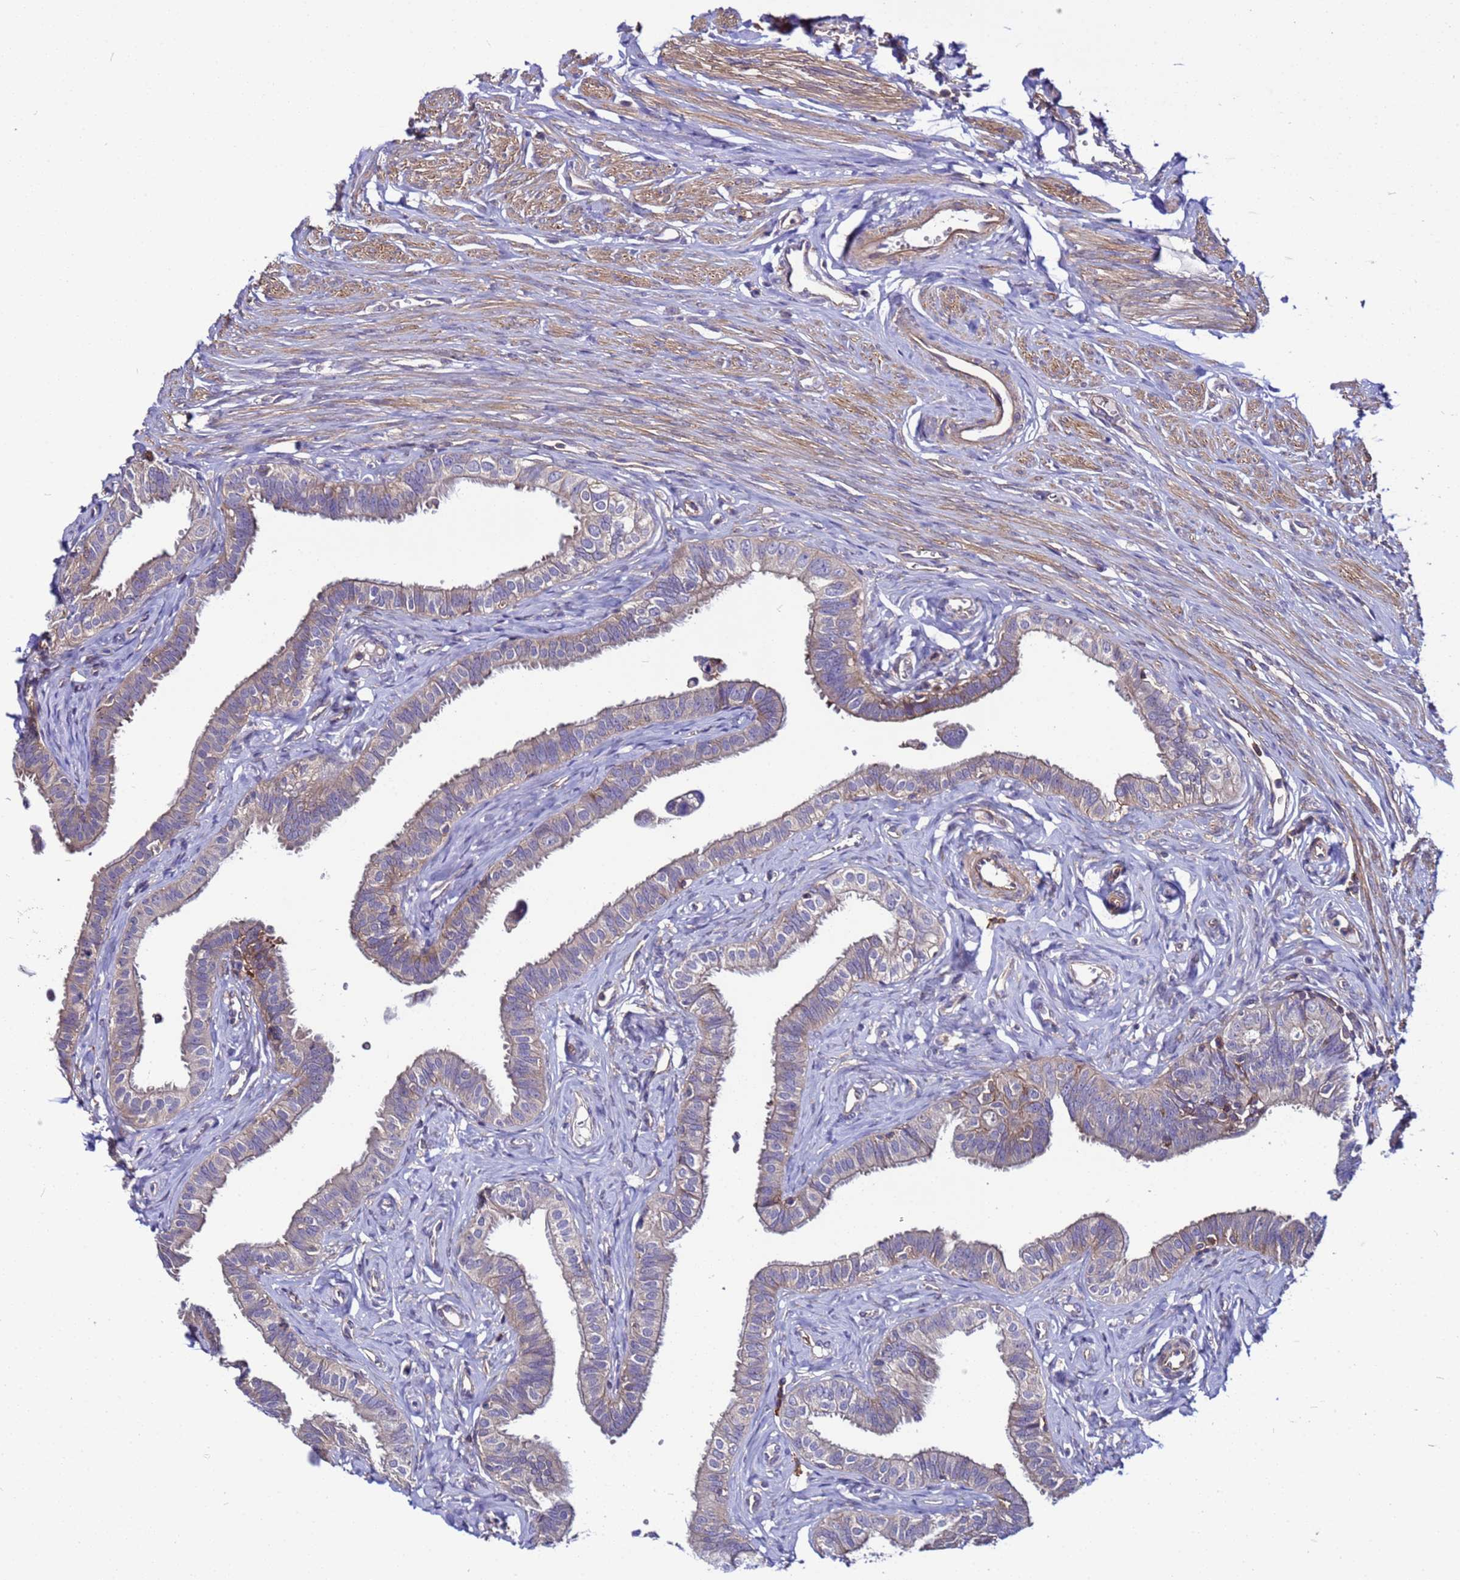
{"staining": {"intensity": "moderate", "quantity": "<25%", "location": "cytoplasmic/membranous"}, "tissue": "fallopian tube", "cell_type": "Glandular cells", "image_type": "normal", "snomed": [{"axis": "morphology", "description": "Normal tissue, NOS"}, {"axis": "morphology", "description": "Carcinoma, NOS"}, {"axis": "topography", "description": "Fallopian tube"}, {"axis": "topography", "description": "Ovary"}], "caption": "Protein expression analysis of benign fallopian tube shows moderate cytoplasmic/membranous expression in approximately <25% of glandular cells.", "gene": "STK38L", "patient": {"sex": "female", "age": 59}}